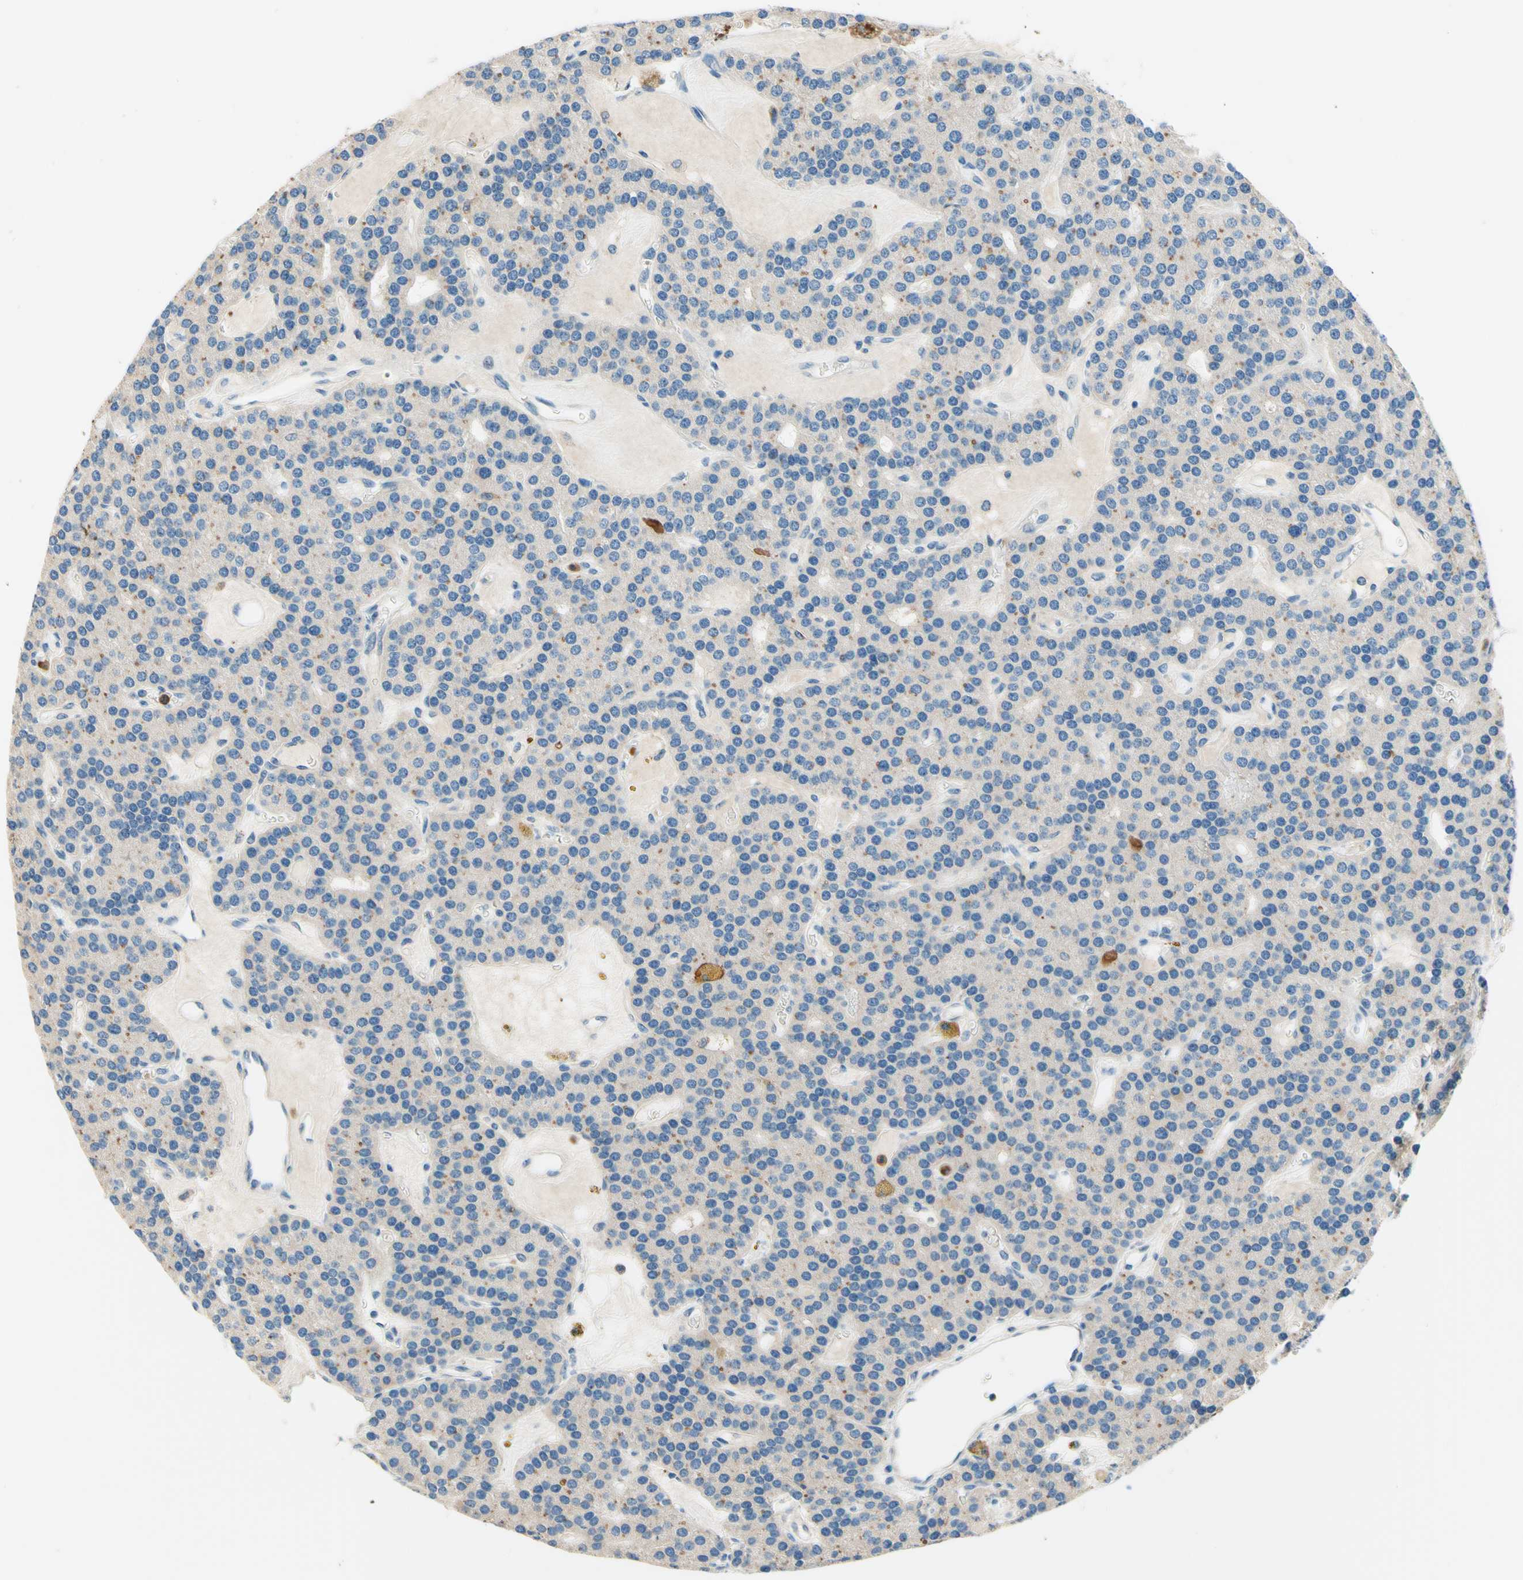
{"staining": {"intensity": "weak", "quantity": "25%-75%", "location": "cytoplasmic/membranous"}, "tissue": "parathyroid gland", "cell_type": "Glandular cells", "image_type": "normal", "snomed": [{"axis": "morphology", "description": "Normal tissue, NOS"}, {"axis": "morphology", "description": "Adenoma, NOS"}, {"axis": "topography", "description": "Parathyroid gland"}], "caption": "A histopathology image of parathyroid gland stained for a protein exhibits weak cytoplasmic/membranous brown staining in glandular cells.", "gene": "SIGLEC9", "patient": {"sex": "female", "age": 86}}